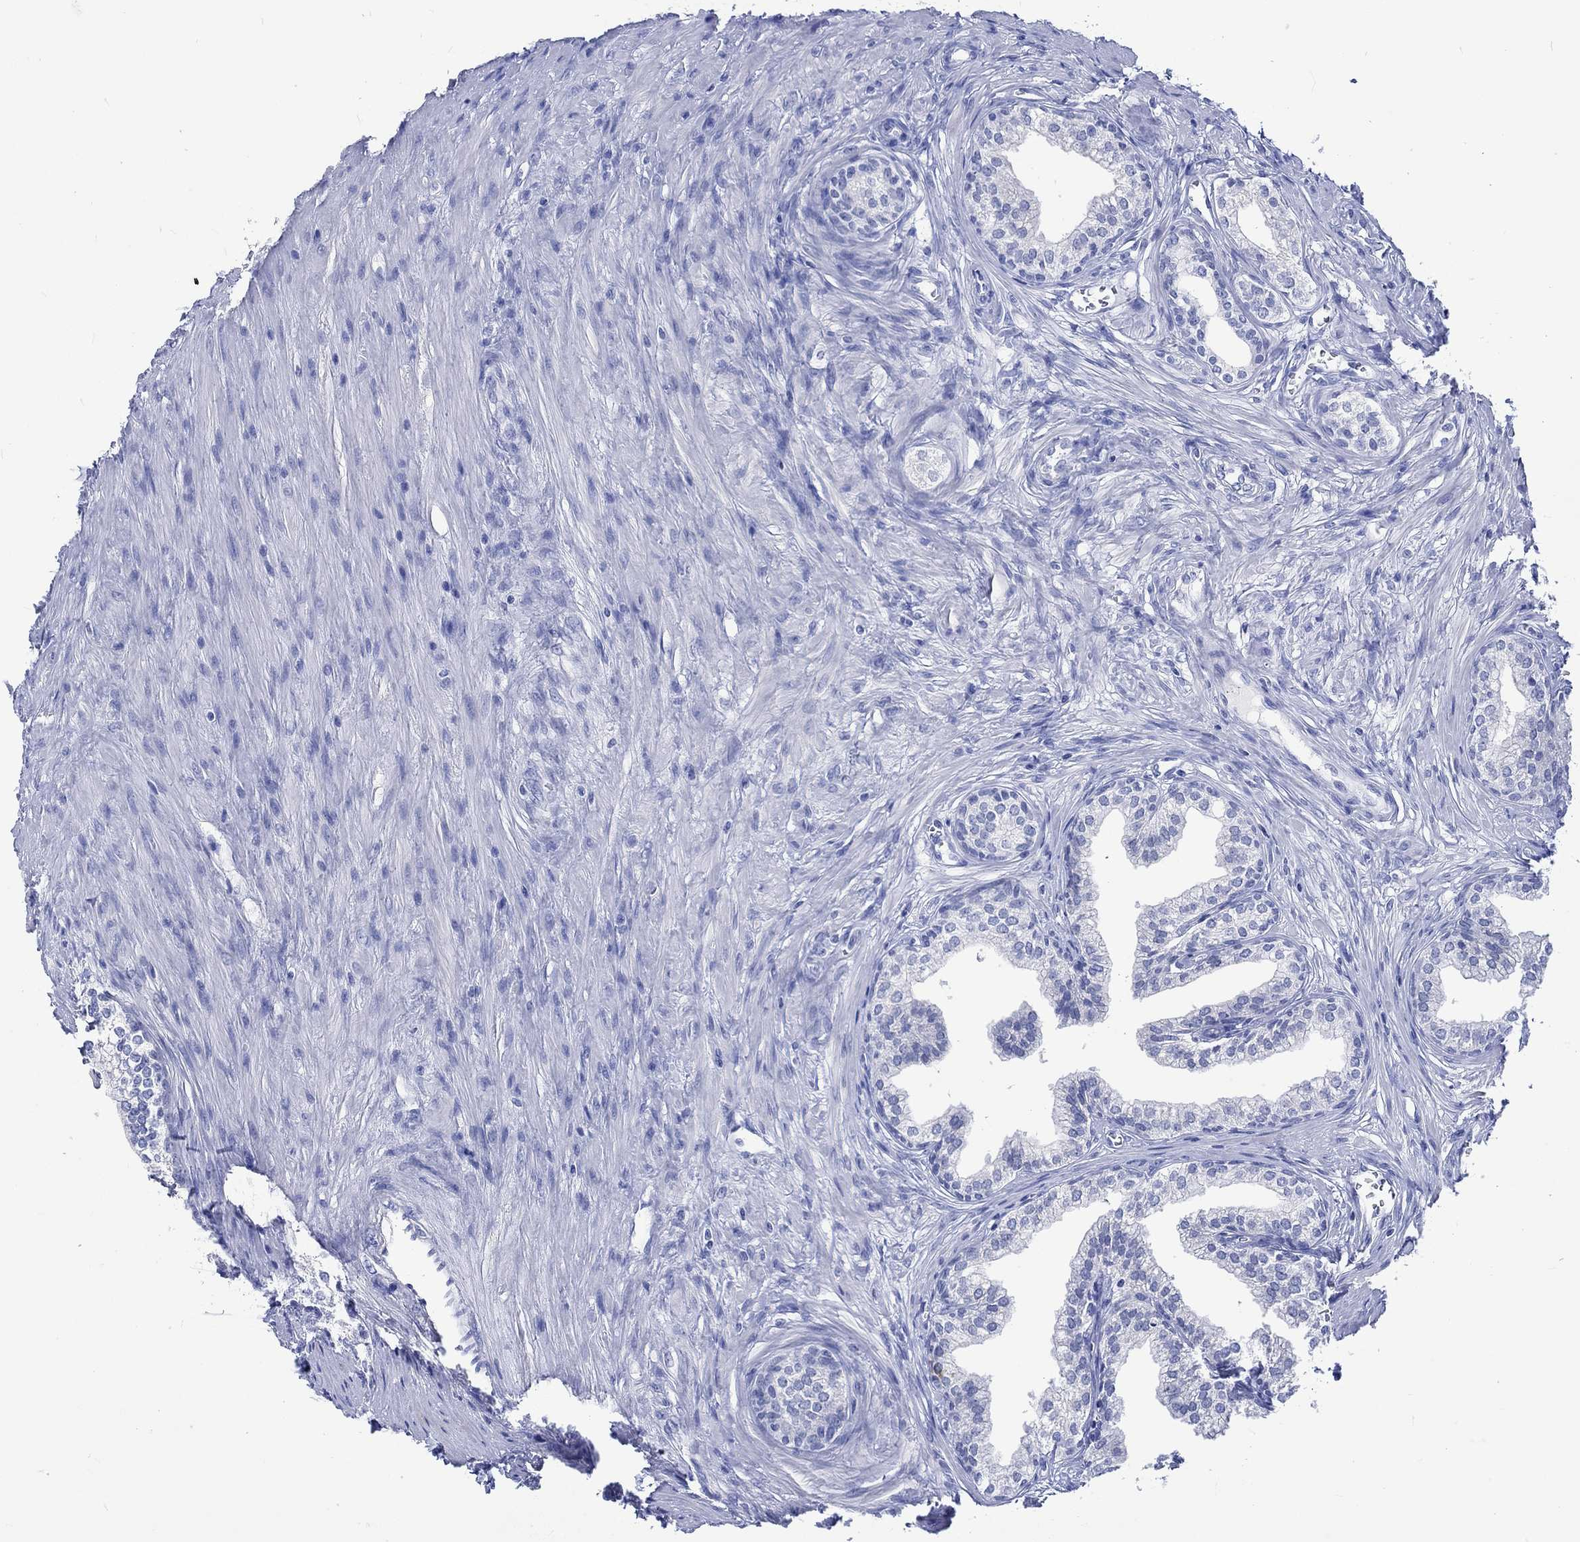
{"staining": {"intensity": "negative", "quantity": "none", "location": "none"}, "tissue": "prostate", "cell_type": "Glandular cells", "image_type": "normal", "snomed": [{"axis": "morphology", "description": "Normal tissue, NOS"}, {"axis": "topography", "description": "Prostate"}], "caption": "This is an IHC micrograph of unremarkable prostate. There is no staining in glandular cells.", "gene": "KLHL33", "patient": {"sex": "male", "age": 65}}